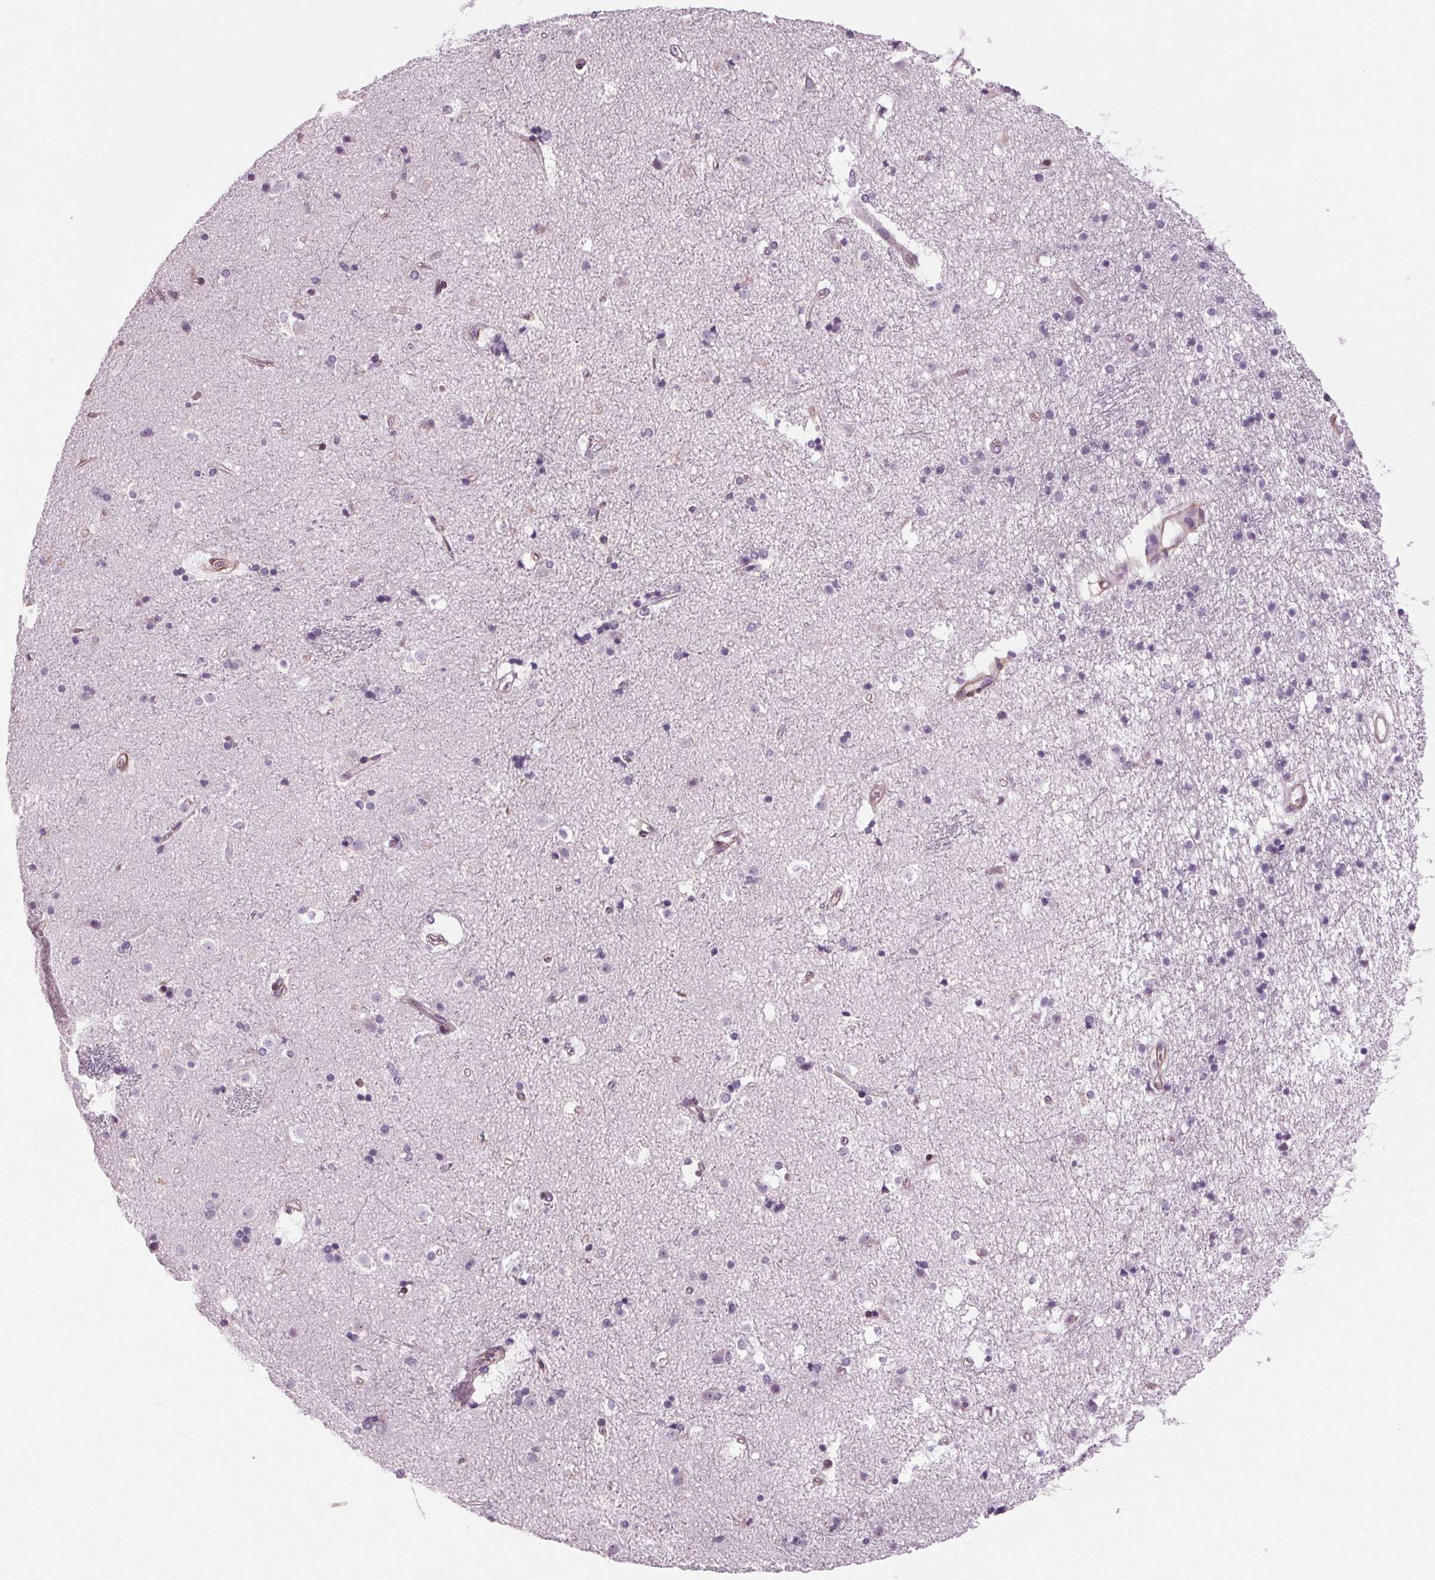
{"staining": {"intensity": "negative", "quantity": "none", "location": "none"}, "tissue": "caudate", "cell_type": "Glial cells", "image_type": "normal", "snomed": [{"axis": "morphology", "description": "Normal tissue, NOS"}, {"axis": "topography", "description": "Lateral ventricle wall"}], "caption": "Glial cells show no significant protein positivity in benign caudate.", "gene": "BHLHE22", "patient": {"sex": "female", "age": 71}}